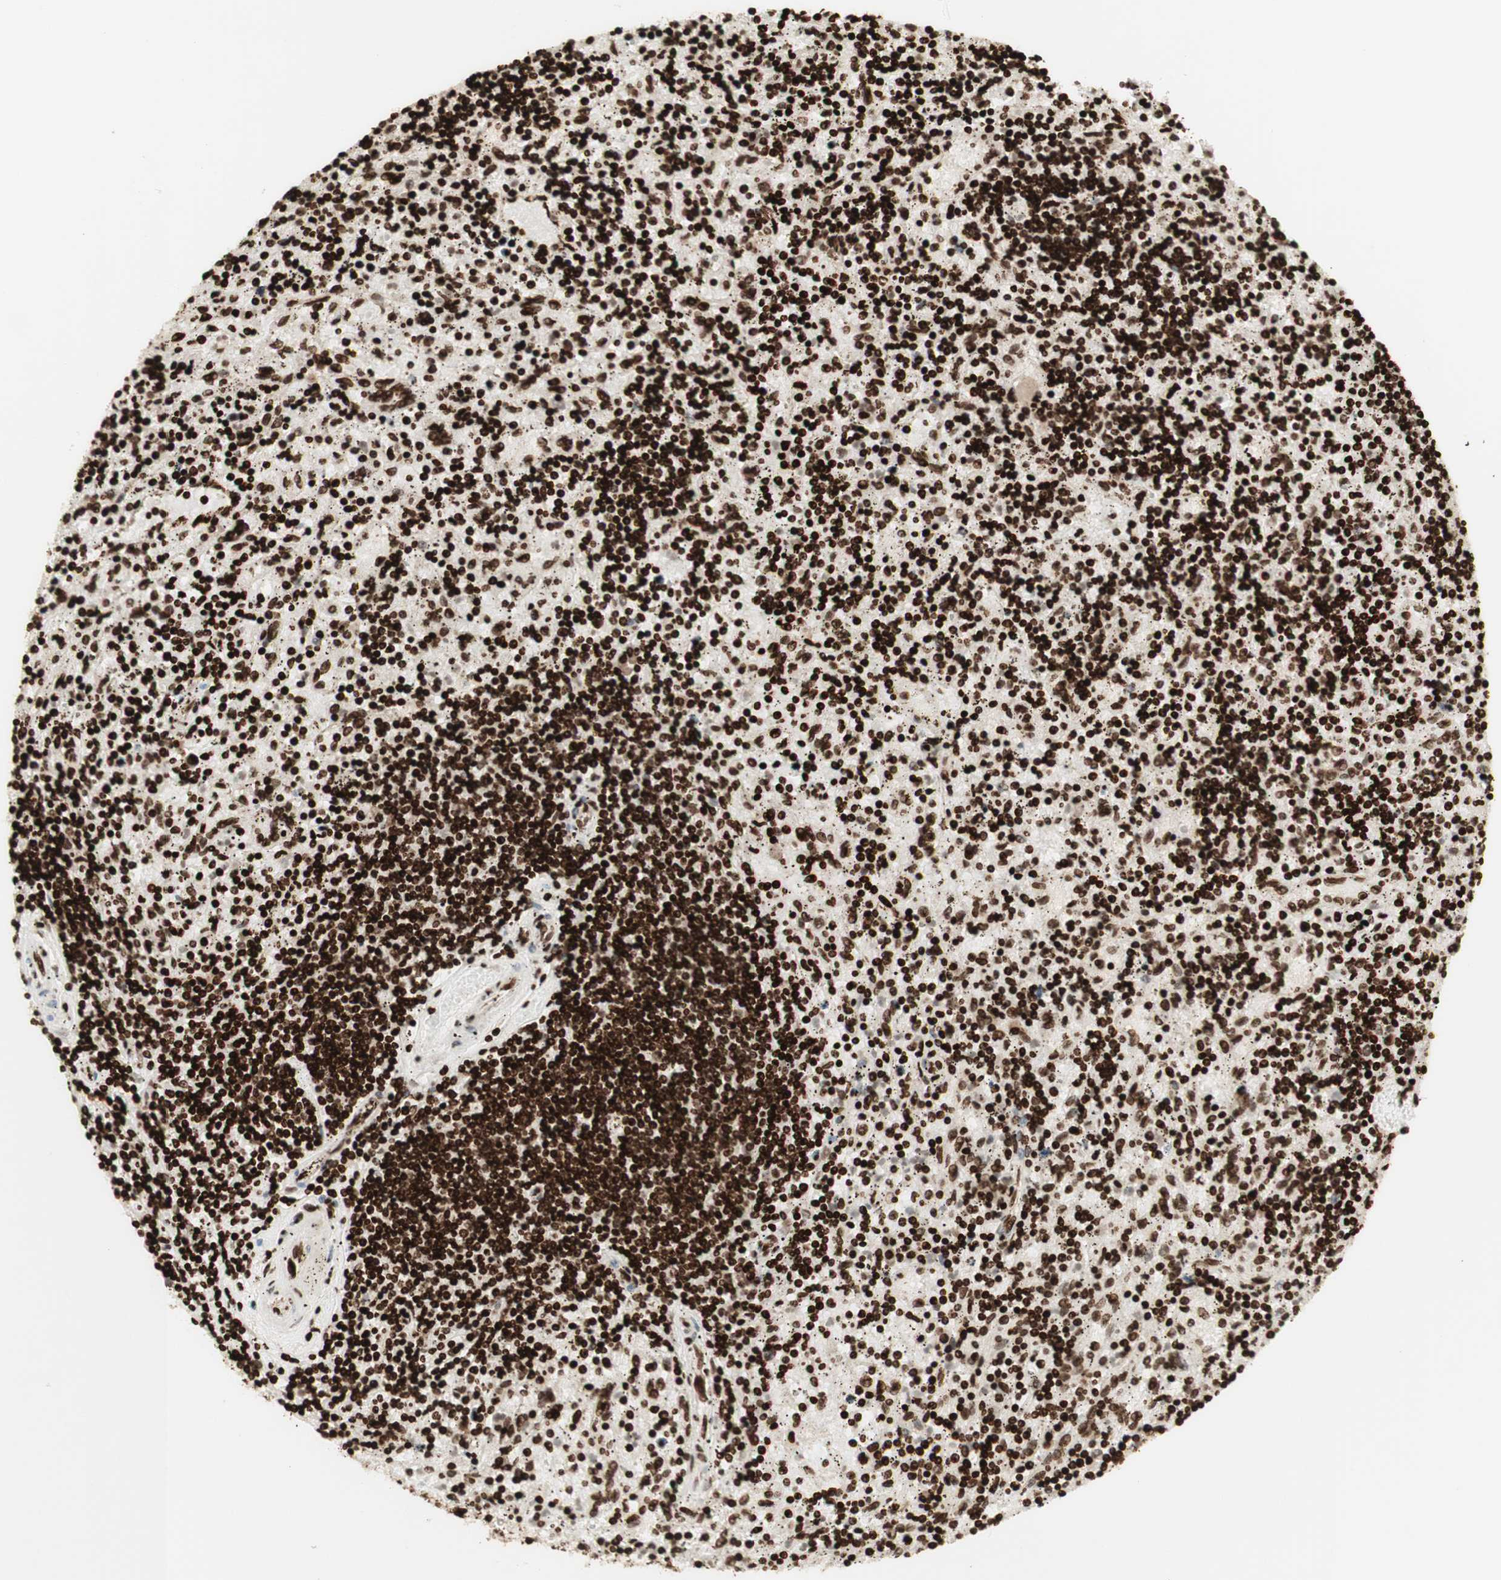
{"staining": {"intensity": "strong", "quantity": ">75%", "location": "nuclear"}, "tissue": "lymphoma", "cell_type": "Tumor cells", "image_type": "cancer", "snomed": [{"axis": "morphology", "description": "Malignant lymphoma, non-Hodgkin's type, Low grade"}, {"axis": "topography", "description": "Spleen"}], "caption": "An image of human malignant lymphoma, non-Hodgkin's type (low-grade) stained for a protein displays strong nuclear brown staining in tumor cells.", "gene": "NCAPD2", "patient": {"sex": "male", "age": 76}}